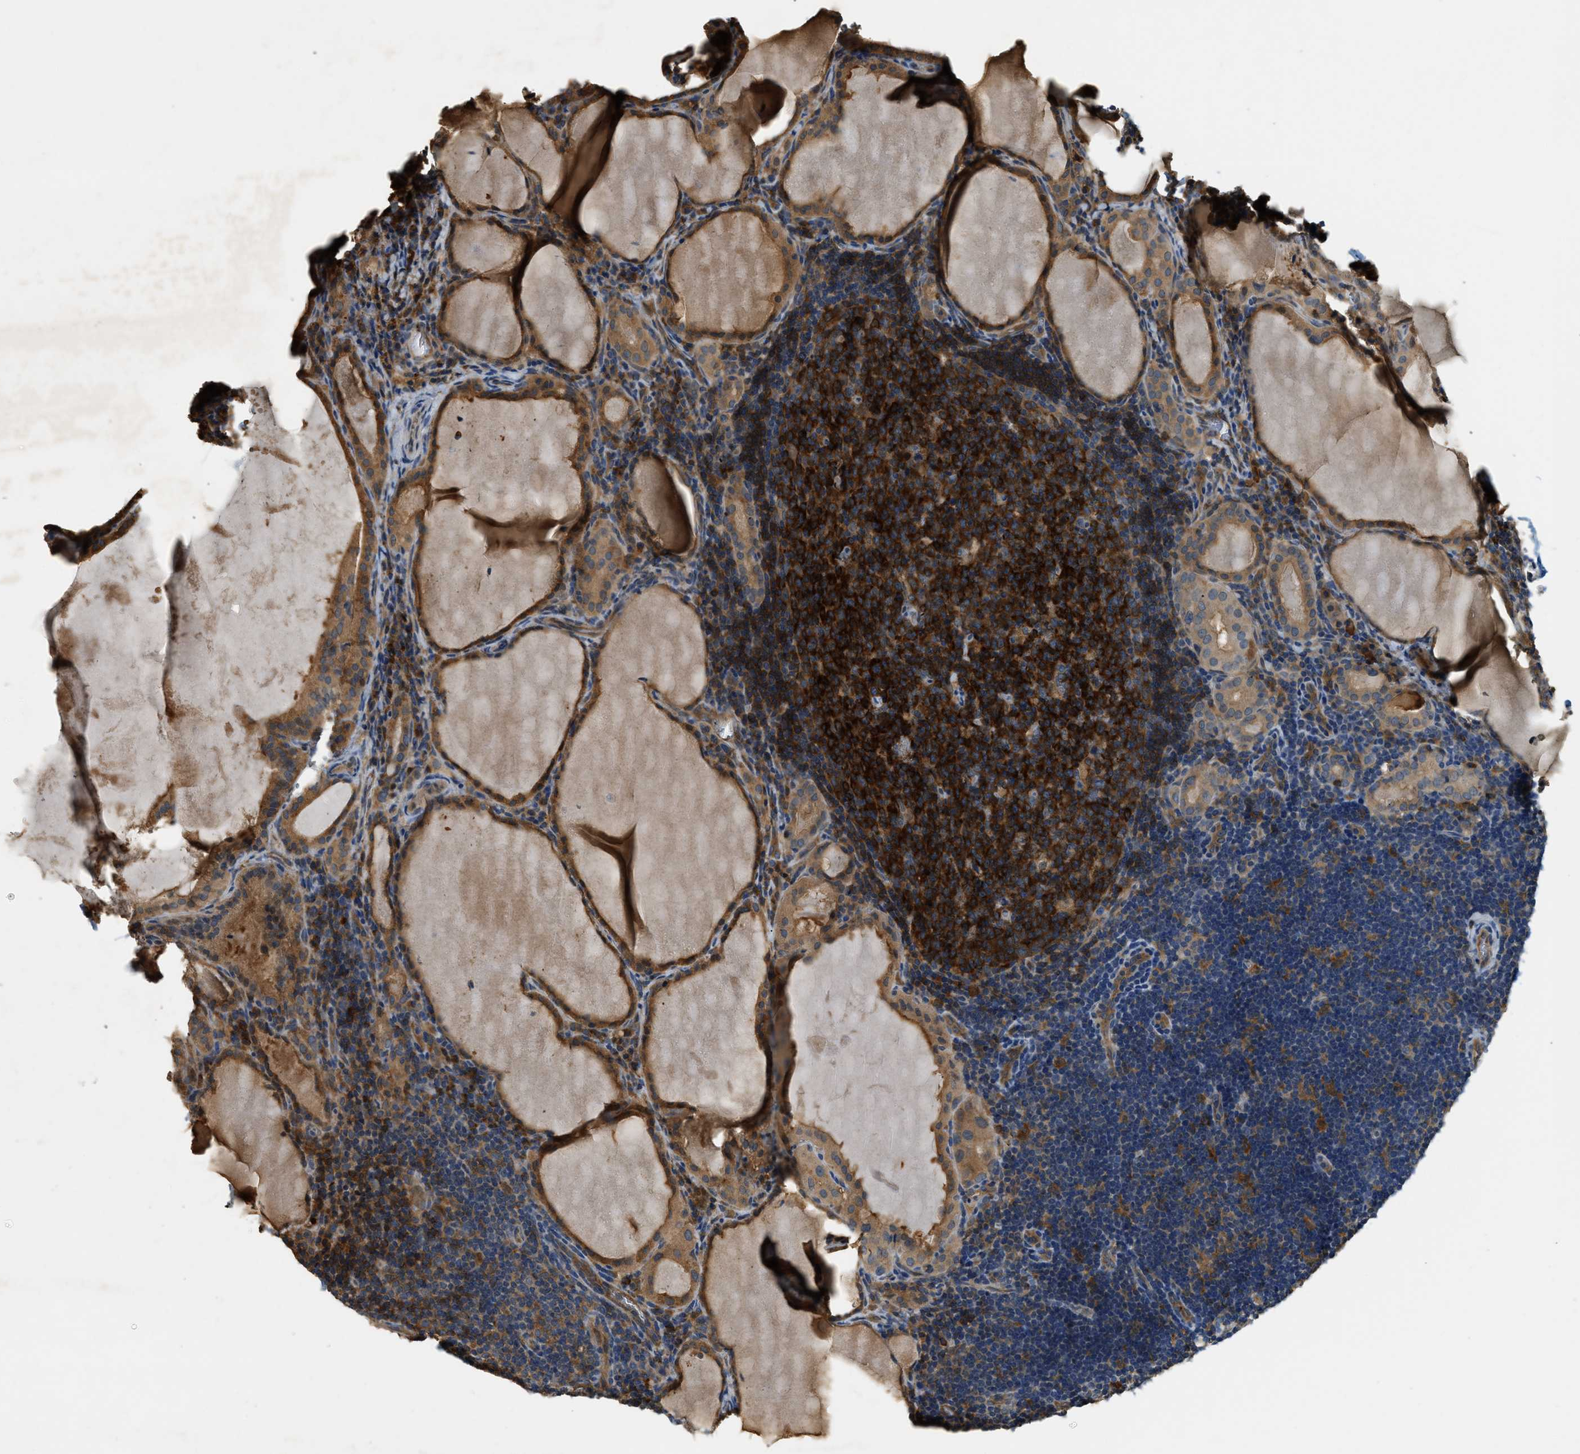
{"staining": {"intensity": "moderate", "quantity": ">75%", "location": "cytoplasmic/membranous"}, "tissue": "thyroid cancer", "cell_type": "Tumor cells", "image_type": "cancer", "snomed": [{"axis": "morphology", "description": "Papillary adenocarcinoma, NOS"}, {"axis": "topography", "description": "Thyroid gland"}], "caption": "Human papillary adenocarcinoma (thyroid) stained with a brown dye shows moderate cytoplasmic/membranous positive staining in about >75% of tumor cells.", "gene": "CFLAR", "patient": {"sex": "female", "age": 42}}